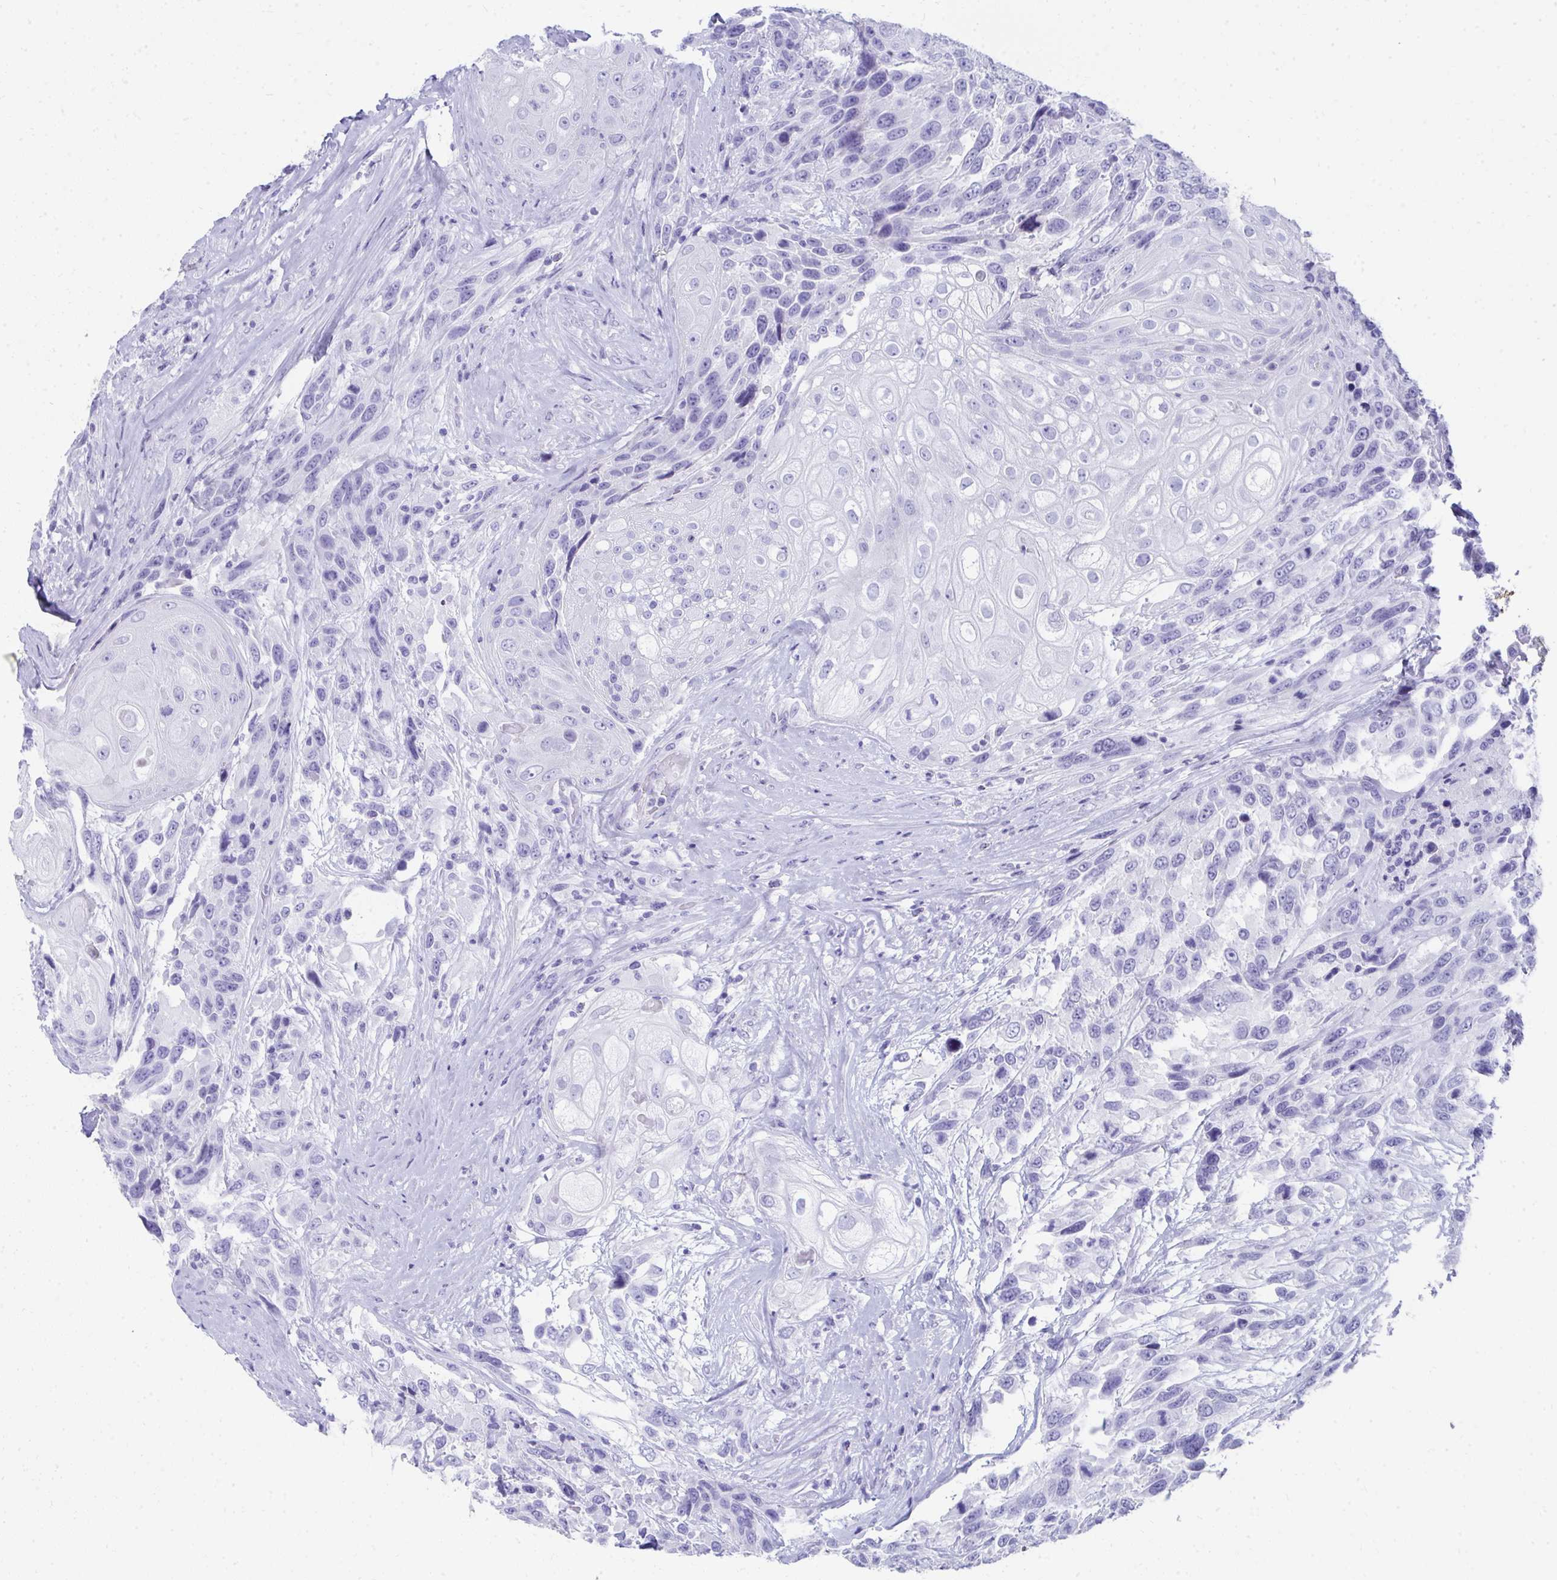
{"staining": {"intensity": "negative", "quantity": "none", "location": "none"}, "tissue": "urothelial cancer", "cell_type": "Tumor cells", "image_type": "cancer", "snomed": [{"axis": "morphology", "description": "Urothelial carcinoma, High grade"}, {"axis": "topography", "description": "Urinary bladder"}], "caption": "Image shows no significant protein staining in tumor cells of urothelial cancer.", "gene": "SEC14L3", "patient": {"sex": "female", "age": 70}}